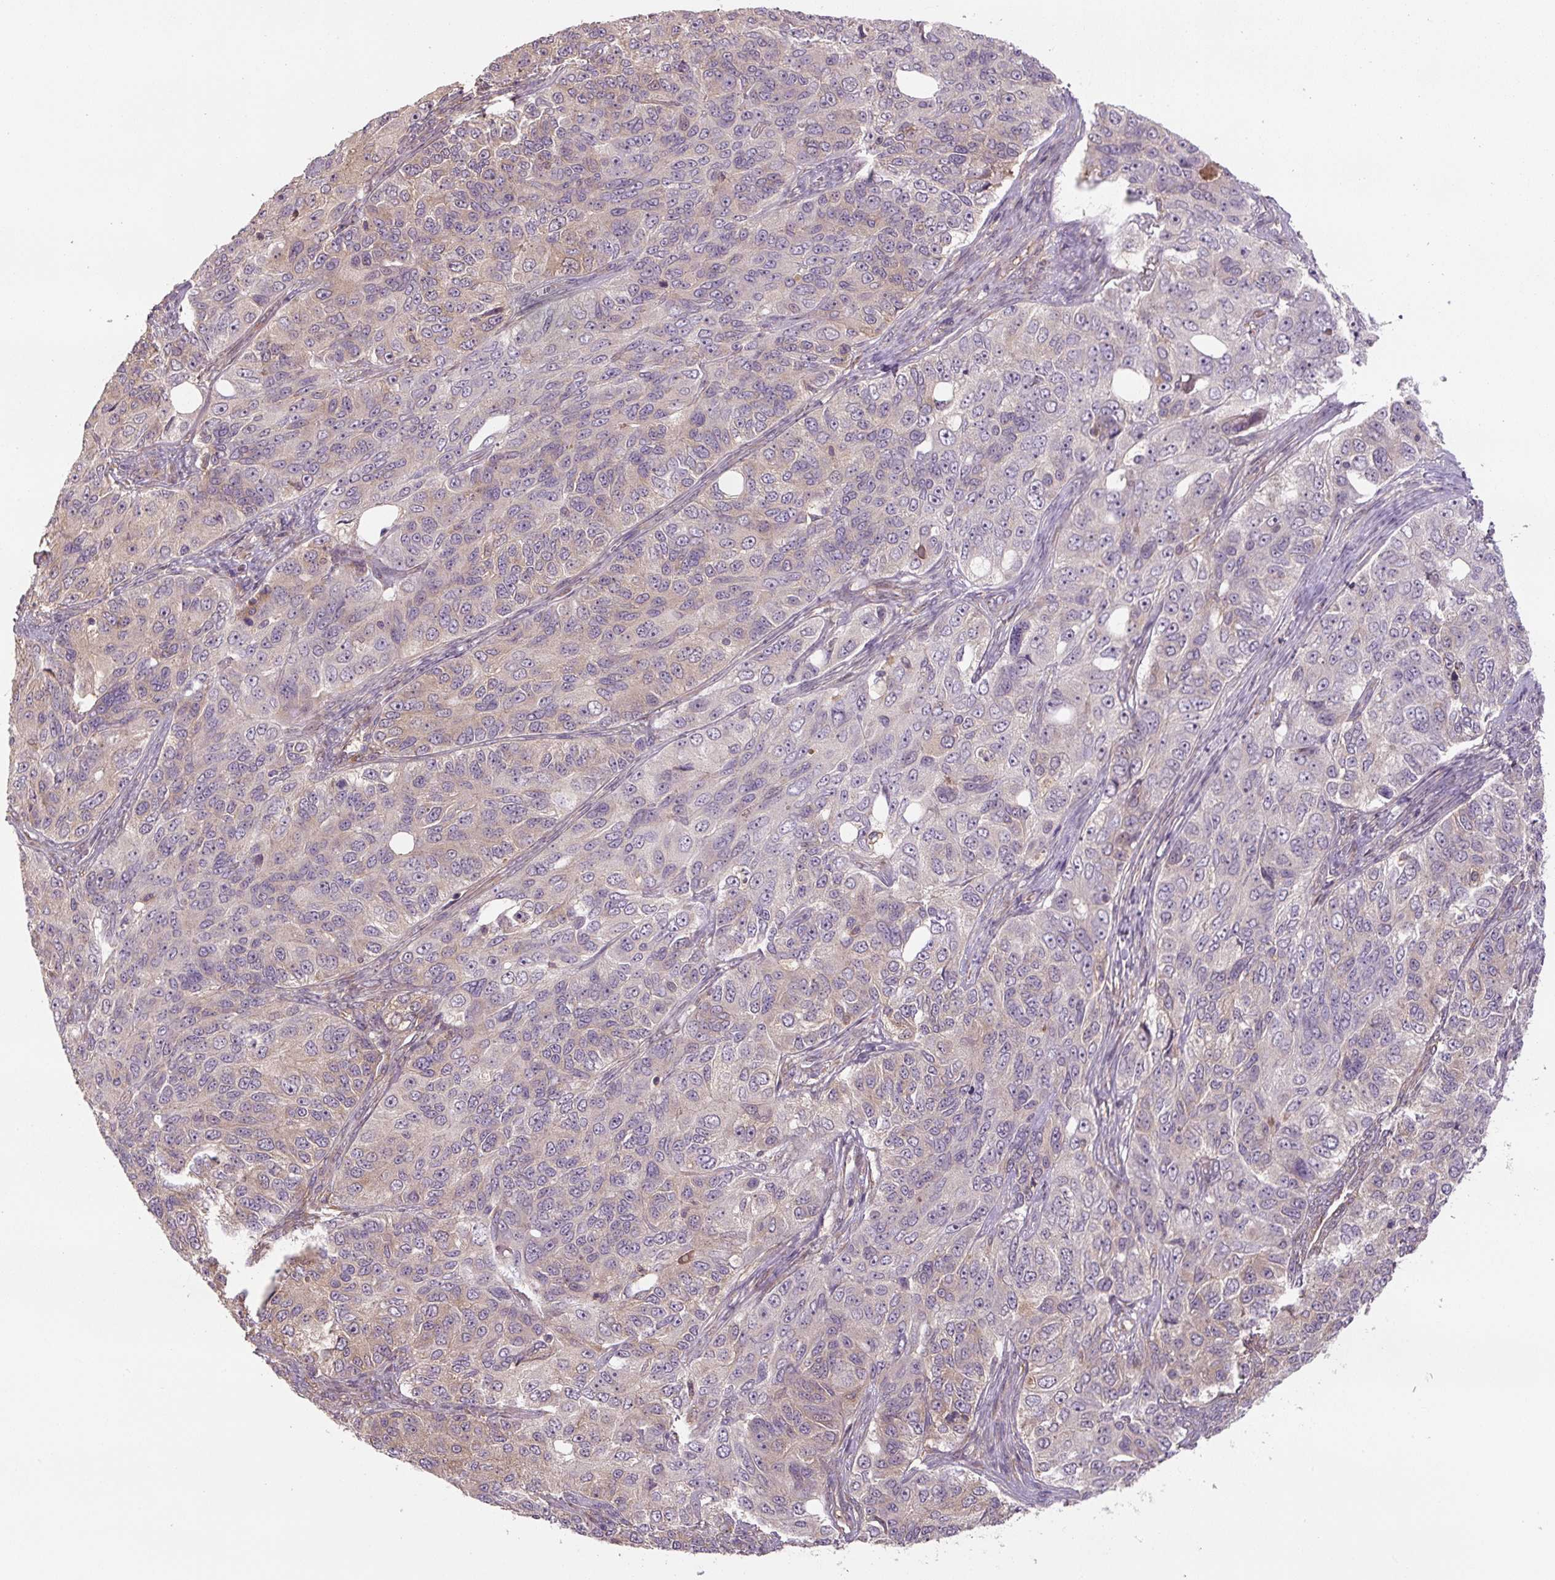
{"staining": {"intensity": "weak", "quantity": "<25%", "location": "cytoplasmic/membranous"}, "tissue": "ovarian cancer", "cell_type": "Tumor cells", "image_type": "cancer", "snomed": [{"axis": "morphology", "description": "Carcinoma, endometroid"}, {"axis": "topography", "description": "Ovary"}], "caption": "Histopathology image shows no significant protein positivity in tumor cells of endometroid carcinoma (ovarian). (DAB IHC visualized using brightfield microscopy, high magnification).", "gene": "C2orf73", "patient": {"sex": "female", "age": 51}}